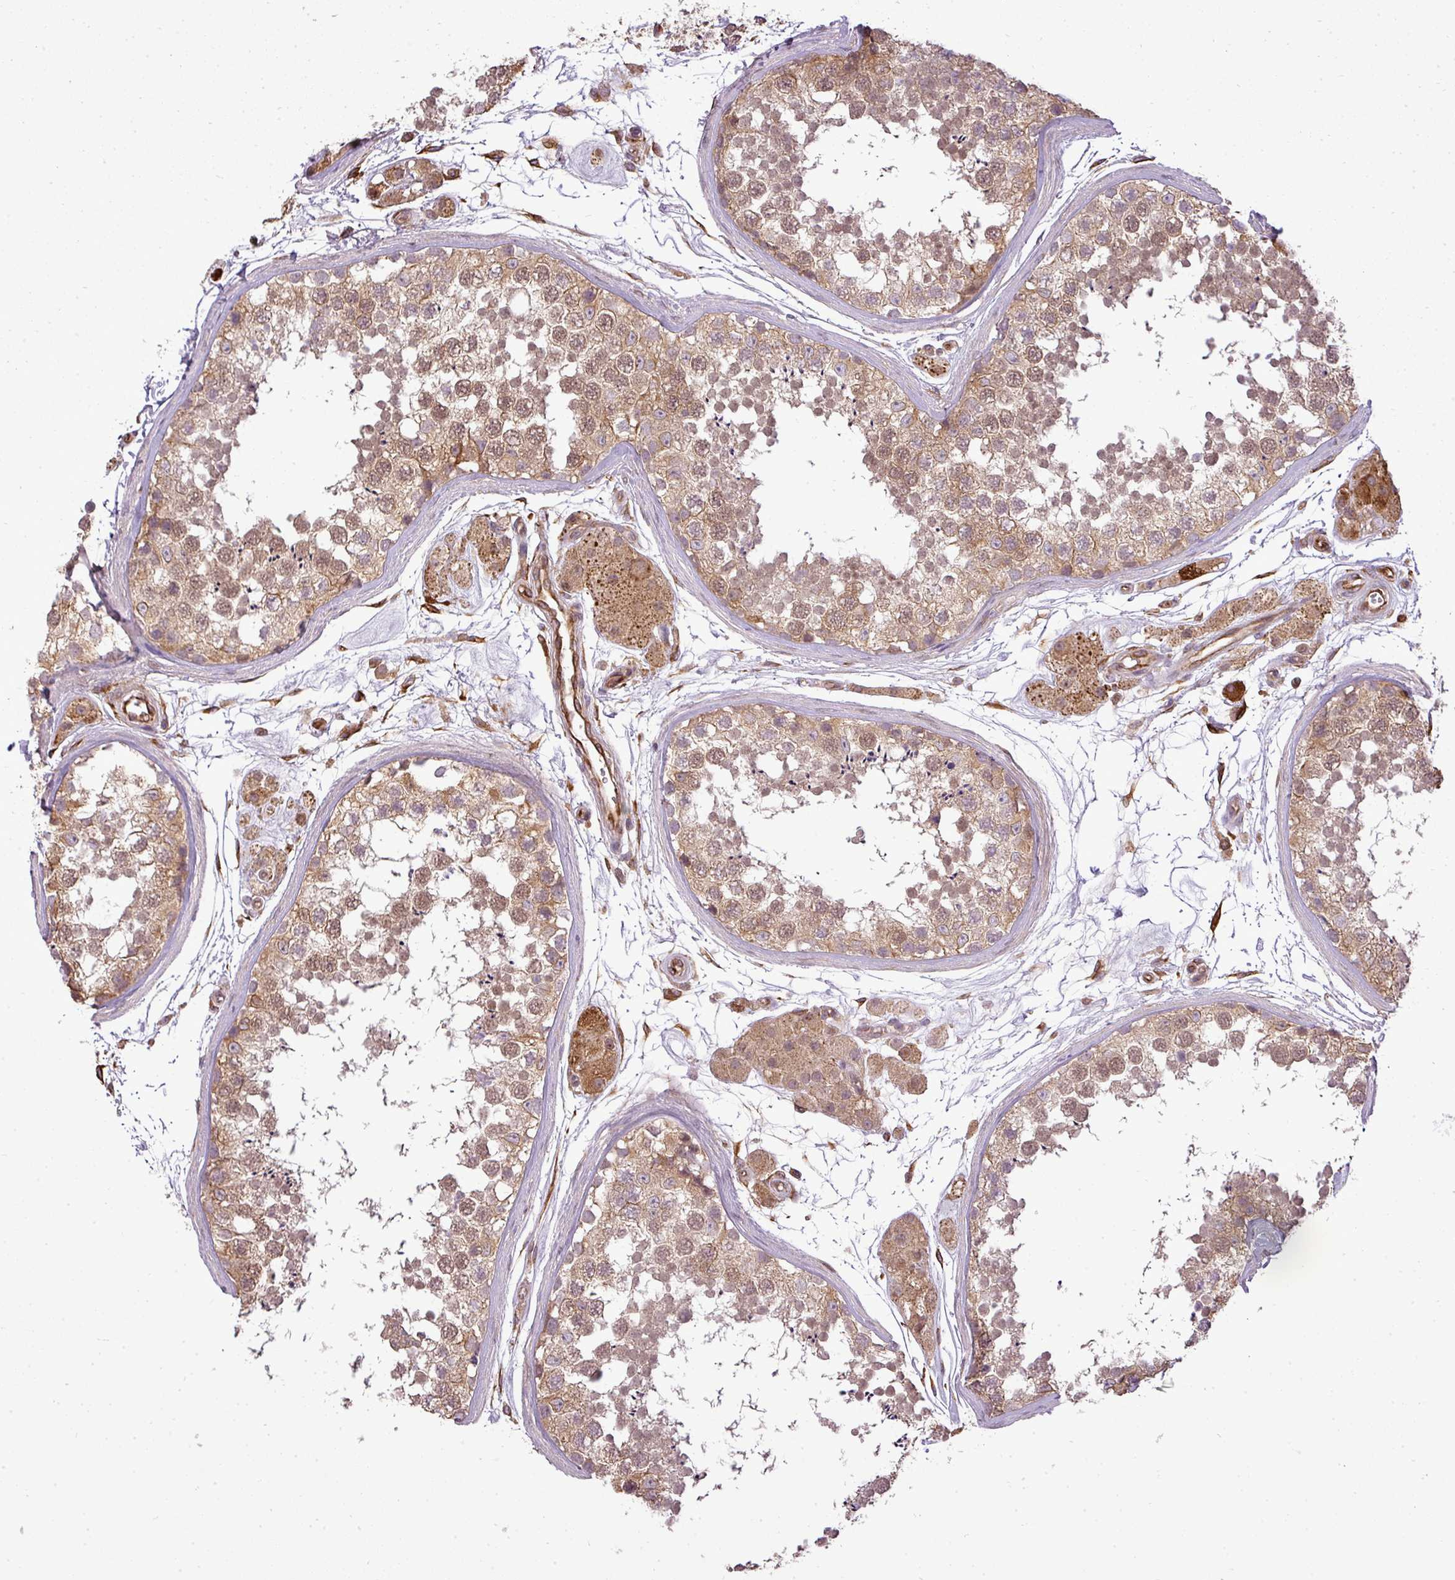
{"staining": {"intensity": "moderate", "quantity": ">75%", "location": "cytoplasmic/membranous,nuclear"}, "tissue": "testis", "cell_type": "Cells in seminiferous ducts", "image_type": "normal", "snomed": [{"axis": "morphology", "description": "Normal tissue, NOS"}, {"axis": "topography", "description": "Testis"}], "caption": "This photomicrograph exhibits IHC staining of unremarkable testis, with medium moderate cytoplasmic/membranous,nuclear staining in approximately >75% of cells in seminiferous ducts.", "gene": "PDRG1", "patient": {"sex": "male", "age": 56}}